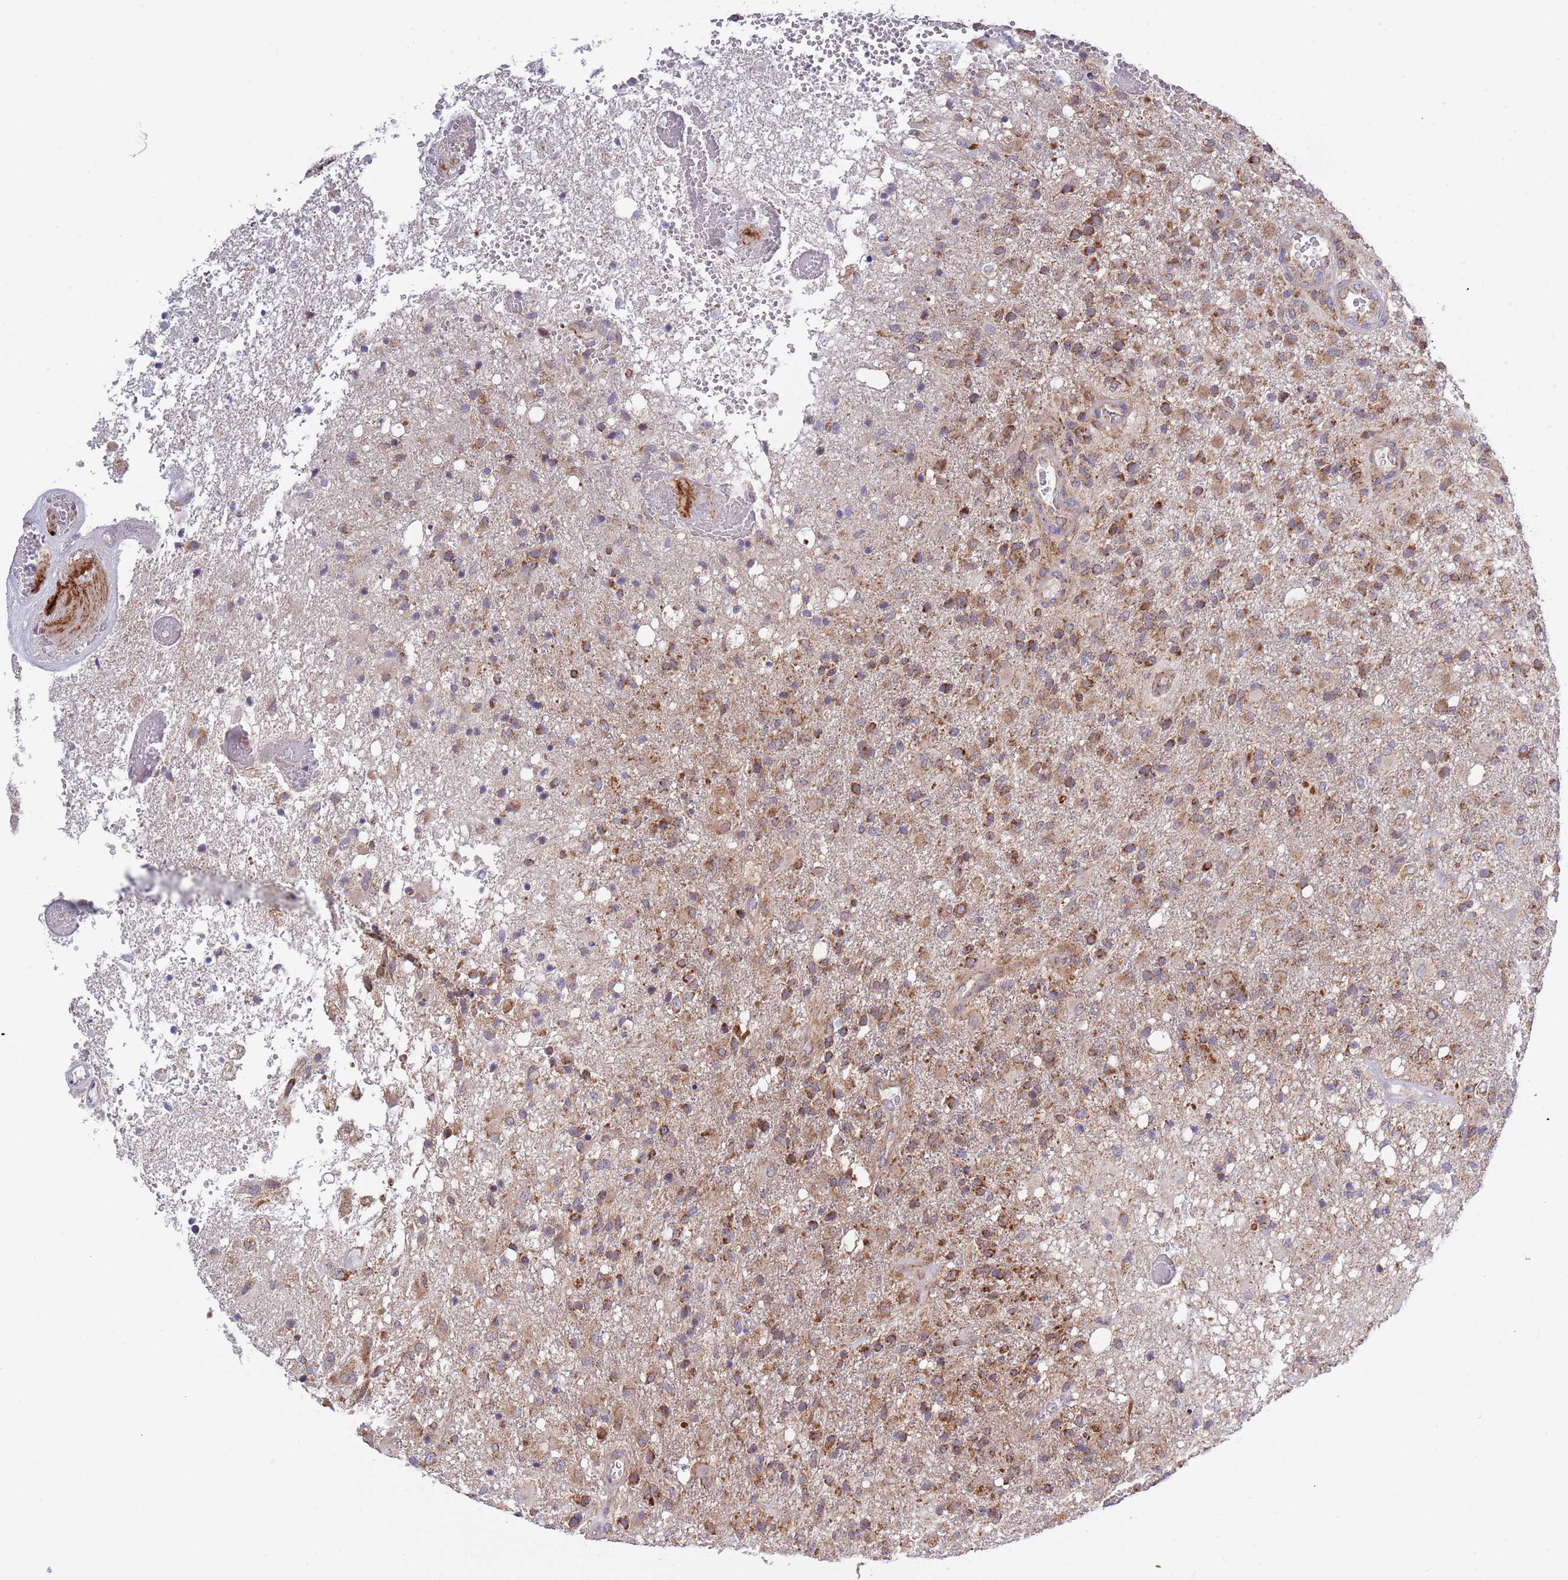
{"staining": {"intensity": "moderate", "quantity": ">75%", "location": "cytoplasmic/membranous"}, "tissue": "glioma", "cell_type": "Tumor cells", "image_type": "cancer", "snomed": [{"axis": "morphology", "description": "Glioma, malignant, High grade"}, {"axis": "topography", "description": "Brain"}], "caption": "Brown immunohistochemical staining in human malignant high-grade glioma displays moderate cytoplasmic/membranous staining in about >75% of tumor cells.", "gene": "IRS4", "patient": {"sex": "female", "age": 74}}